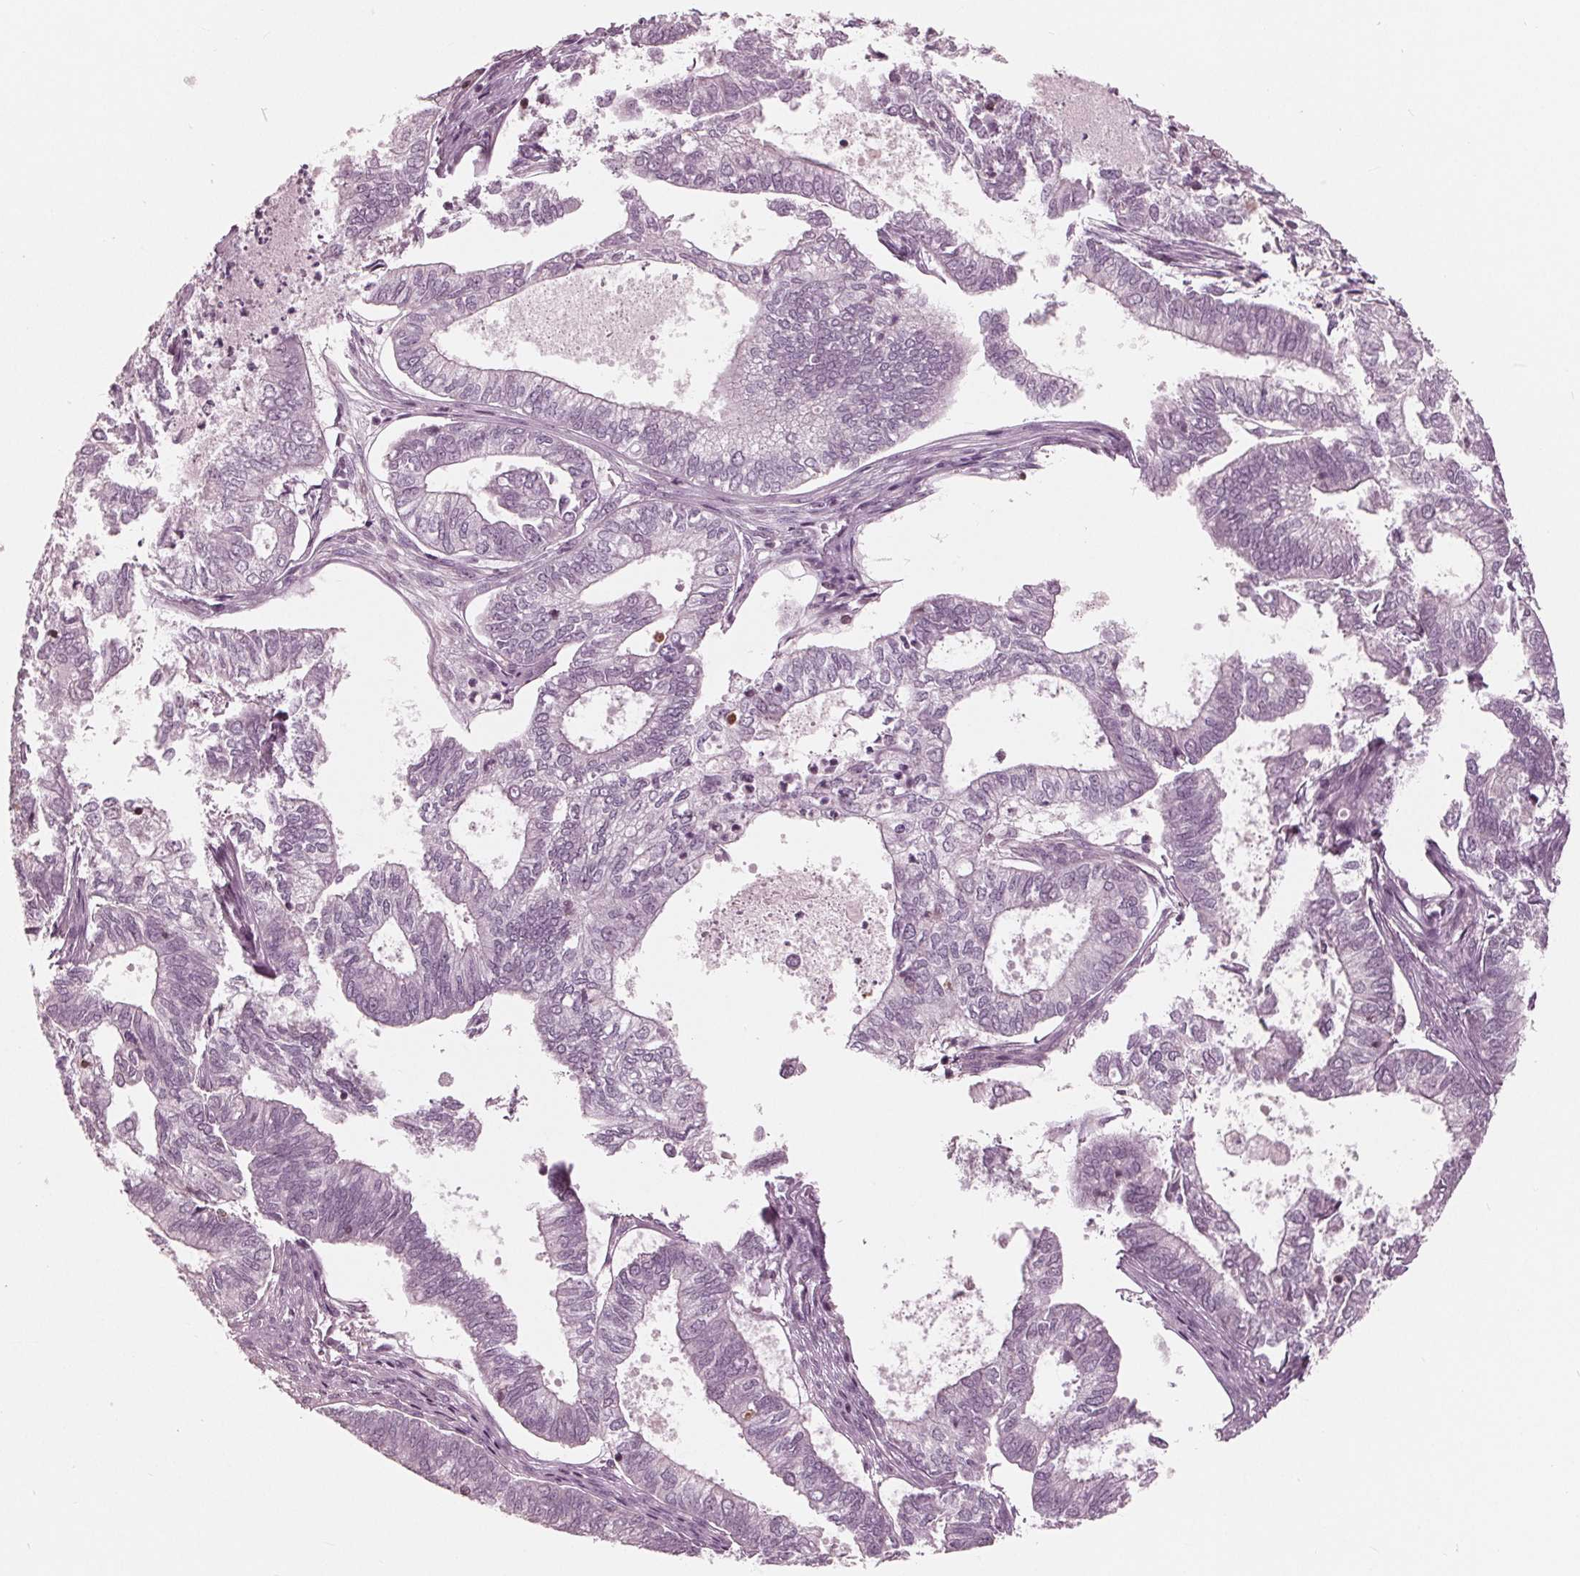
{"staining": {"intensity": "negative", "quantity": "none", "location": "none"}, "tissue": "ovarian cancer", "cell_type": "Tumor cells", "image_type": "cancer", "snomed": [{"axis": "morphology", "description": "Carcinoma, endometroid"}, {"axis": "topography", "description": "Ovary"}], "caption": "DAB (3,3'-diaminobenzidine) immunohistochemical staining of human ovarian endometroid carcinoma demonstrates no significant positivity in tumor cells. The staining is performed using DAB (3,3'-diaminobenzidine) brown chromogen with nuclei counter-stained in using hematoxylin.", "gene": "ING3", "patient": {"sex": "female", "age": 64}}